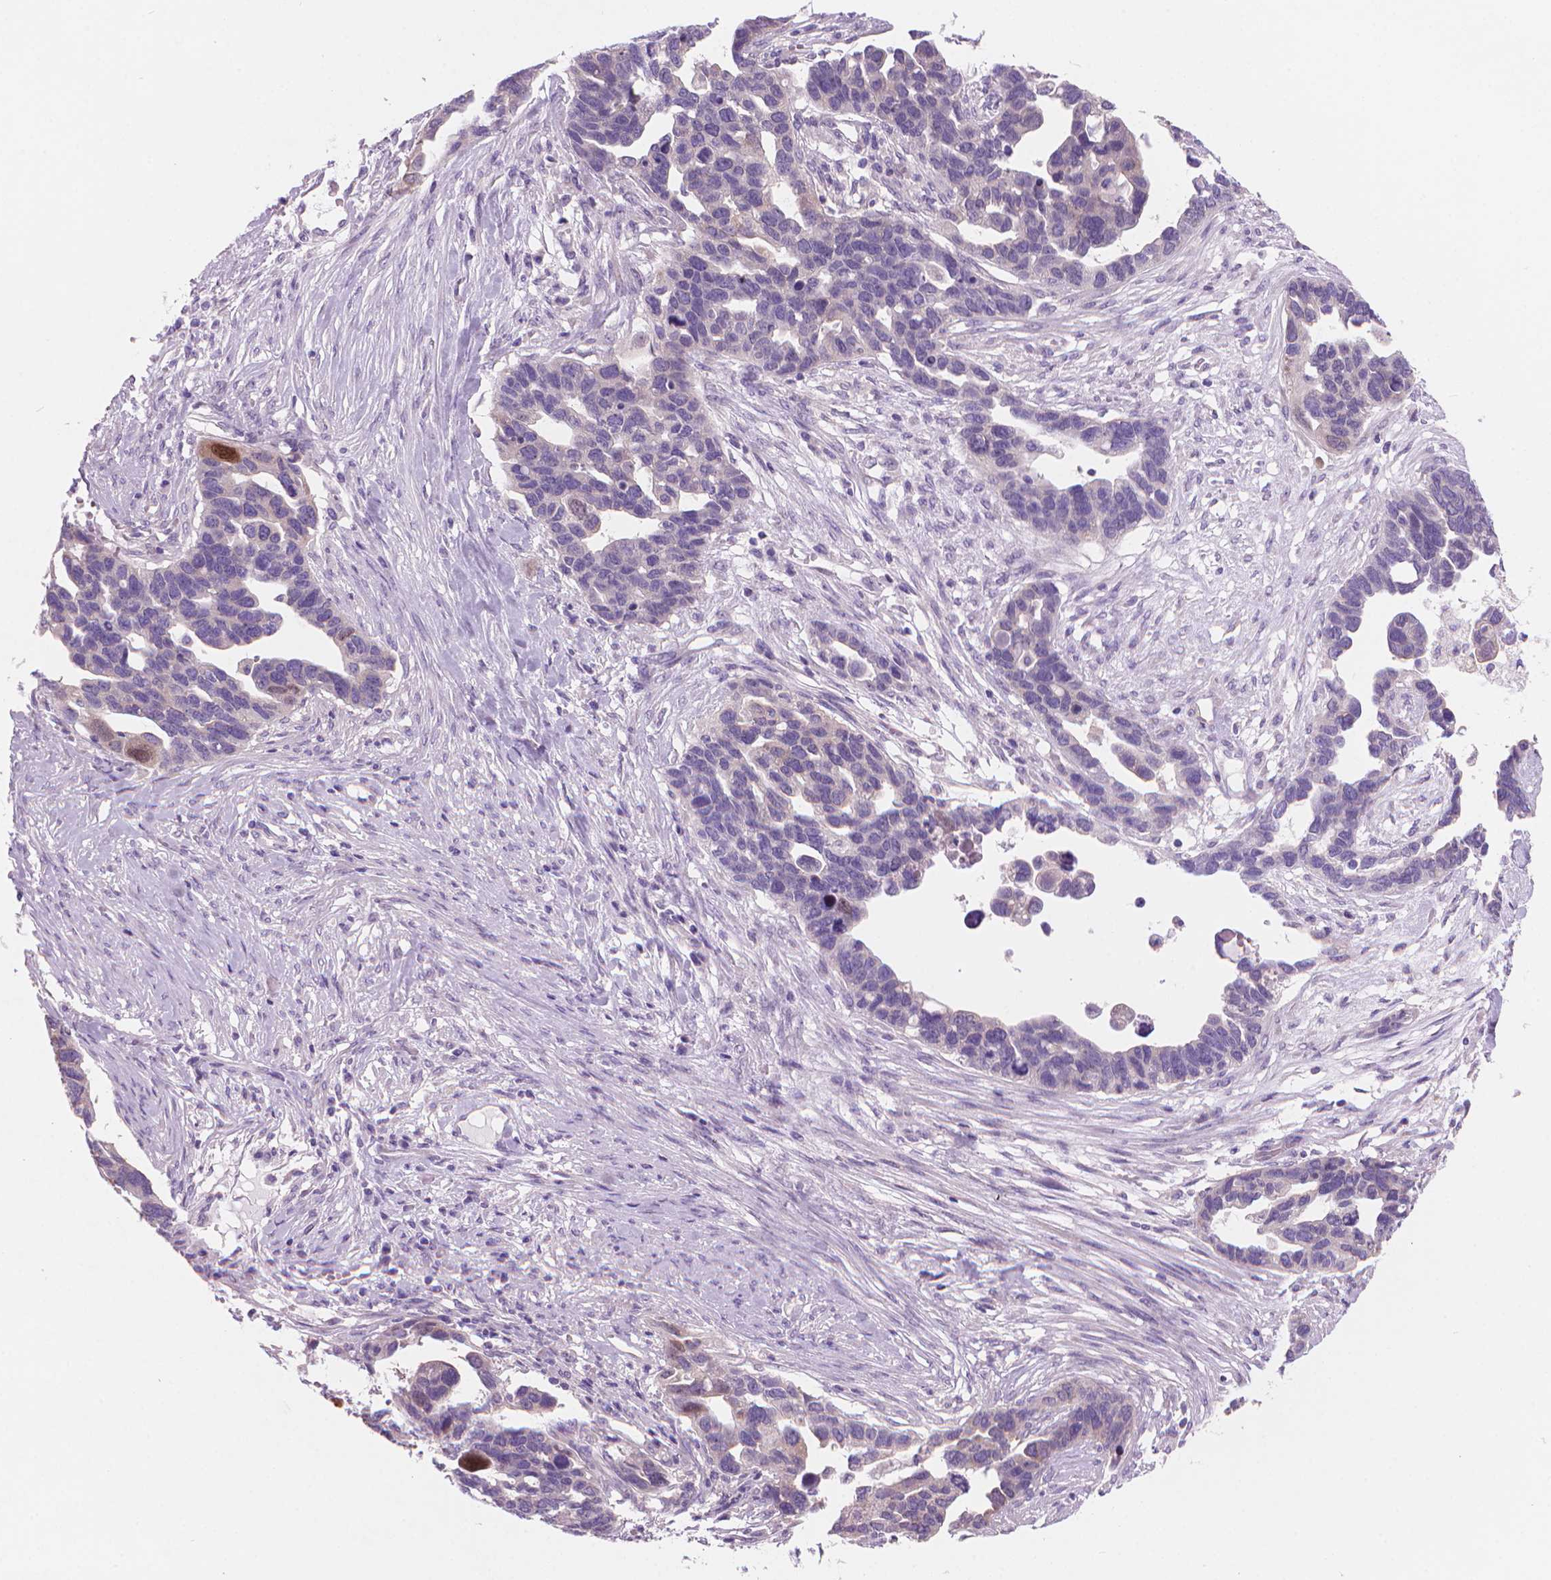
{"staining": {"intensity": "negative", "quantity": "none", "location": "none"}, "tissue": "ovarian cancer", "cell_type": "Tumor cells", "image_type": "cancer", "snomed": [{"axis": "morphology", "description": "Cystadenocarcinoma, serous, NOS"}, {"axis": "topography", "description": "Ovary"}], "caption": "Immunohistochemistry (IHC) histopathology image of ovarian serous cystadenocarcinoma stained for a protein (brown), which reveals no expression in tumor cells.", "gene": "ENSG00000187186", "patient": {"sex": "female", "age": 54}}